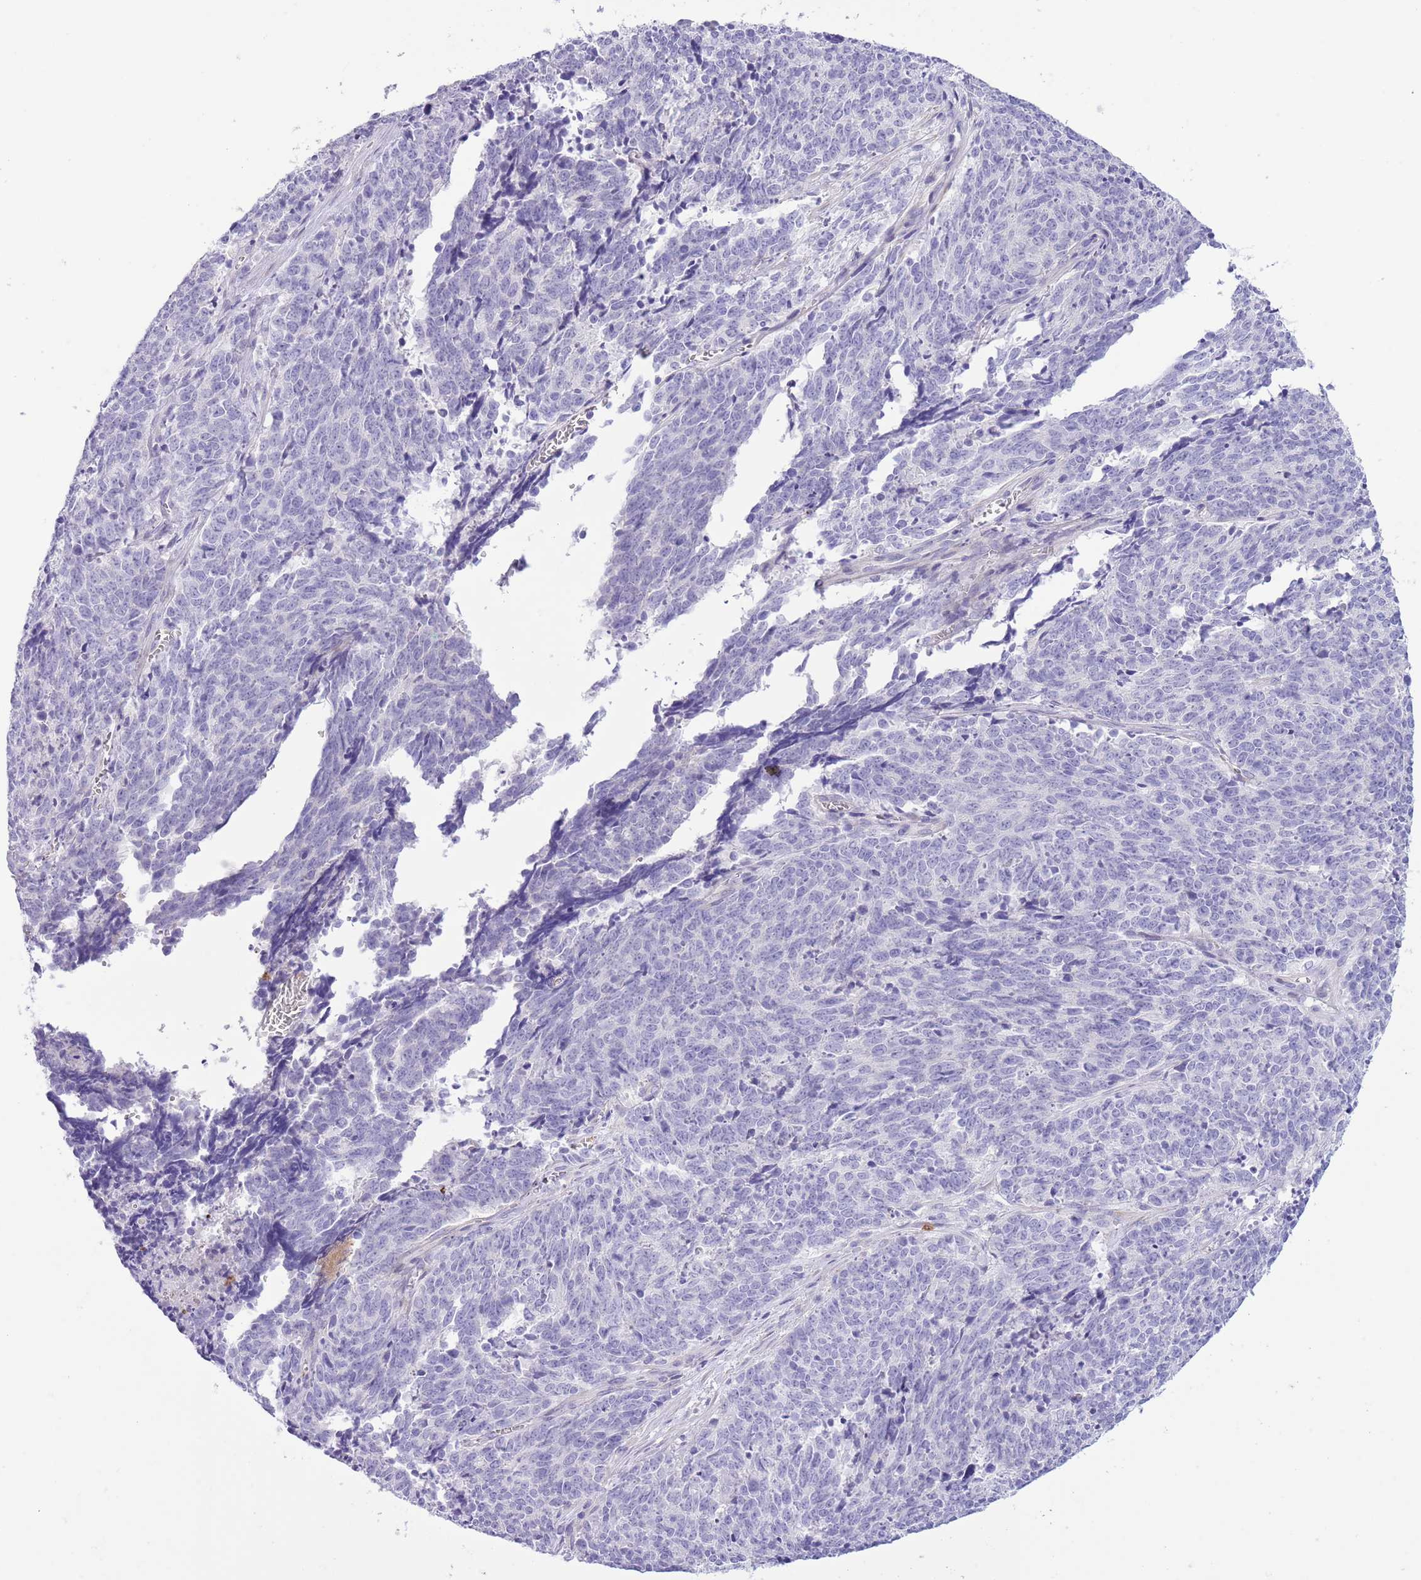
{"staining": {"intensity": "negative", "quantity": "none", "location": "none"}, "tissue": "cervical cancer", "cell_type": "Tumor cells", "image_type": "cancer", "snomed": [{"axis": "morphology", "description": "Squamous cell carcinoma, NOS"}, {"axis": "topography", "description": "Cervix"}], "caption": "Cervical squamous cell carcinoma was stained to show a protein in brown. There is no significant expression in tumor cells.", "gene": "OR6M1", "patient": {"sex": "female", "age": 29}}